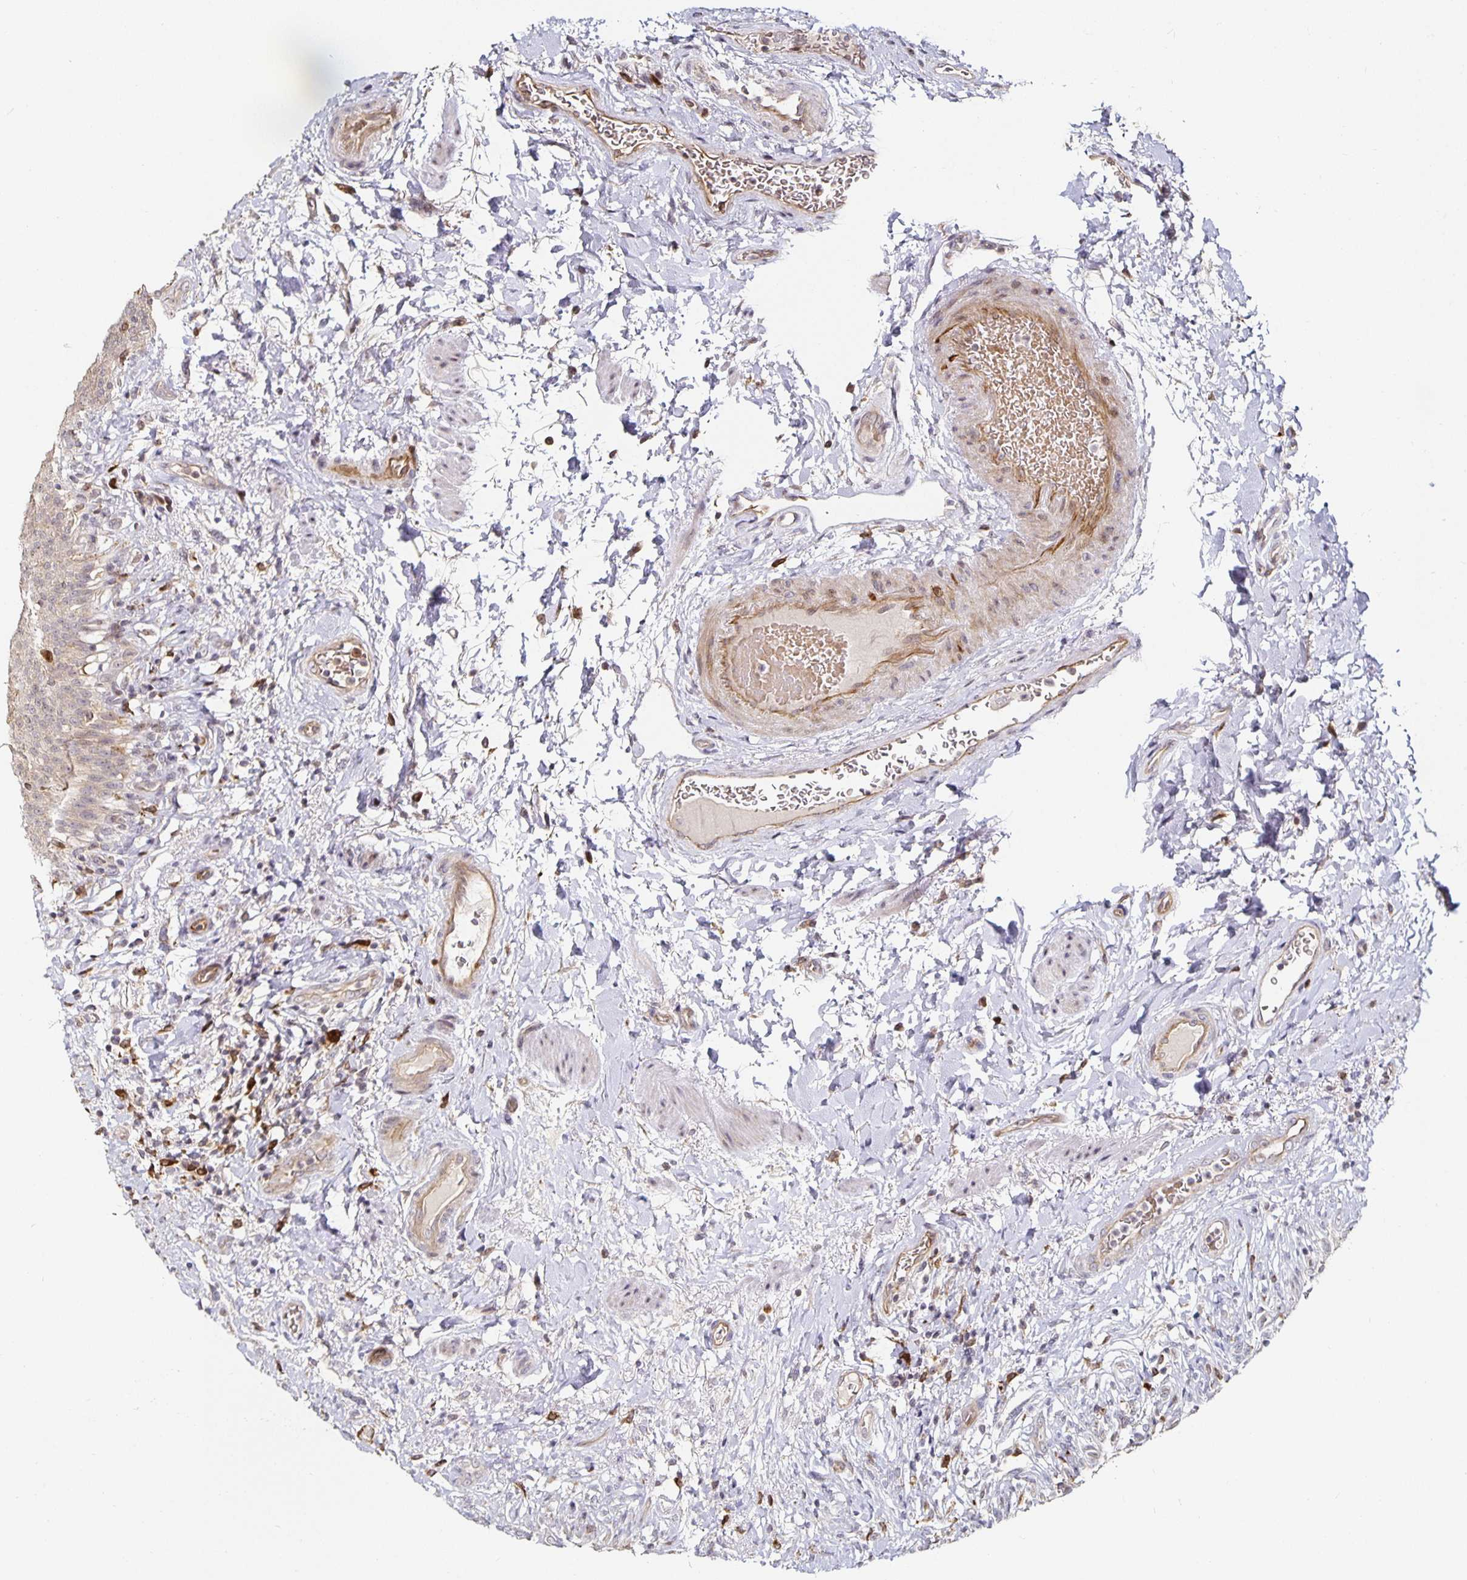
{"staining": {"intensity": "strong", "quantity": "<25%", "location": "nuclear"}, "tissue": "urinary bladder", "cell_type": "Urothelial cells", "image_type": "normal", "snomed": [{"axis": "morphology", "description": "Normal tissue, NOS"}, {"axis": "topography", "description": "Urinary bladder"}, {"axis": "topography", "description": "Peripheral nerve tissue"}], "caption": "Immunohistochemical staining of normal urinary bladder shows medium levels of strong nuclear expression in about <25% of urothelial cells.", "gene": "ANLN", "patient": {"sex": "female", "age": 60}}